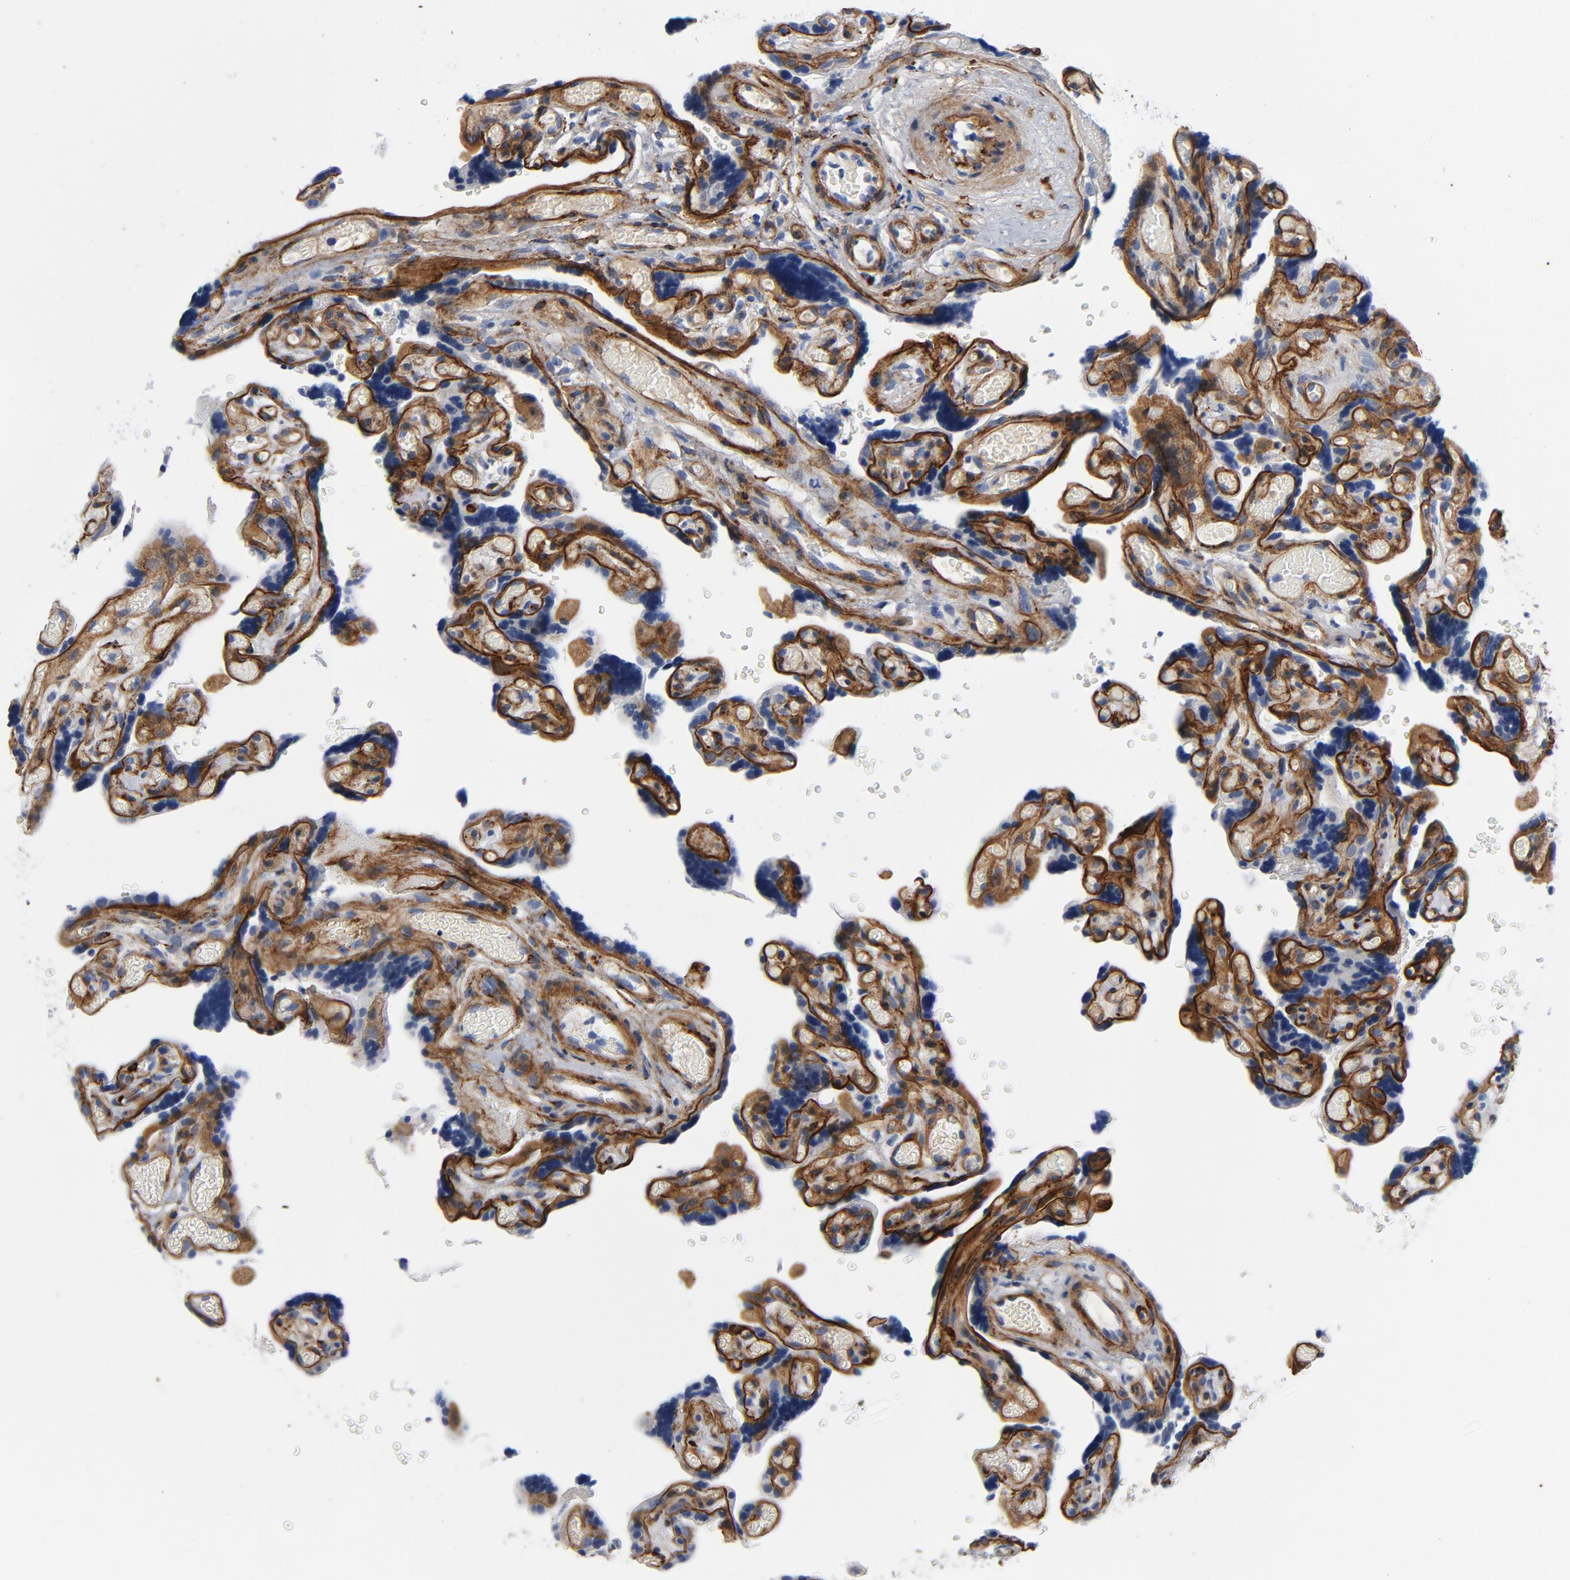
{"staining": {"intensity": "moderate", "quantity": ">75%", "location": "cytoplasmic/membranous"}, "tissue": "placenta", "cell_type": "Decidual cells", "image_type": "normal", "snomed": [{"axis": "morphology", "description": "Normal tissue, NOS"}, {"axis": "topography", "description": "Placenta"}], "caption": "Immunohistochemical staining of benign placenta shows medium levels of moderate cytoplasmic/membranous staining in approximately >75% of decidual cells.", "gene": "LAMC1", "patient": {"sex": "female", "age": 30}}